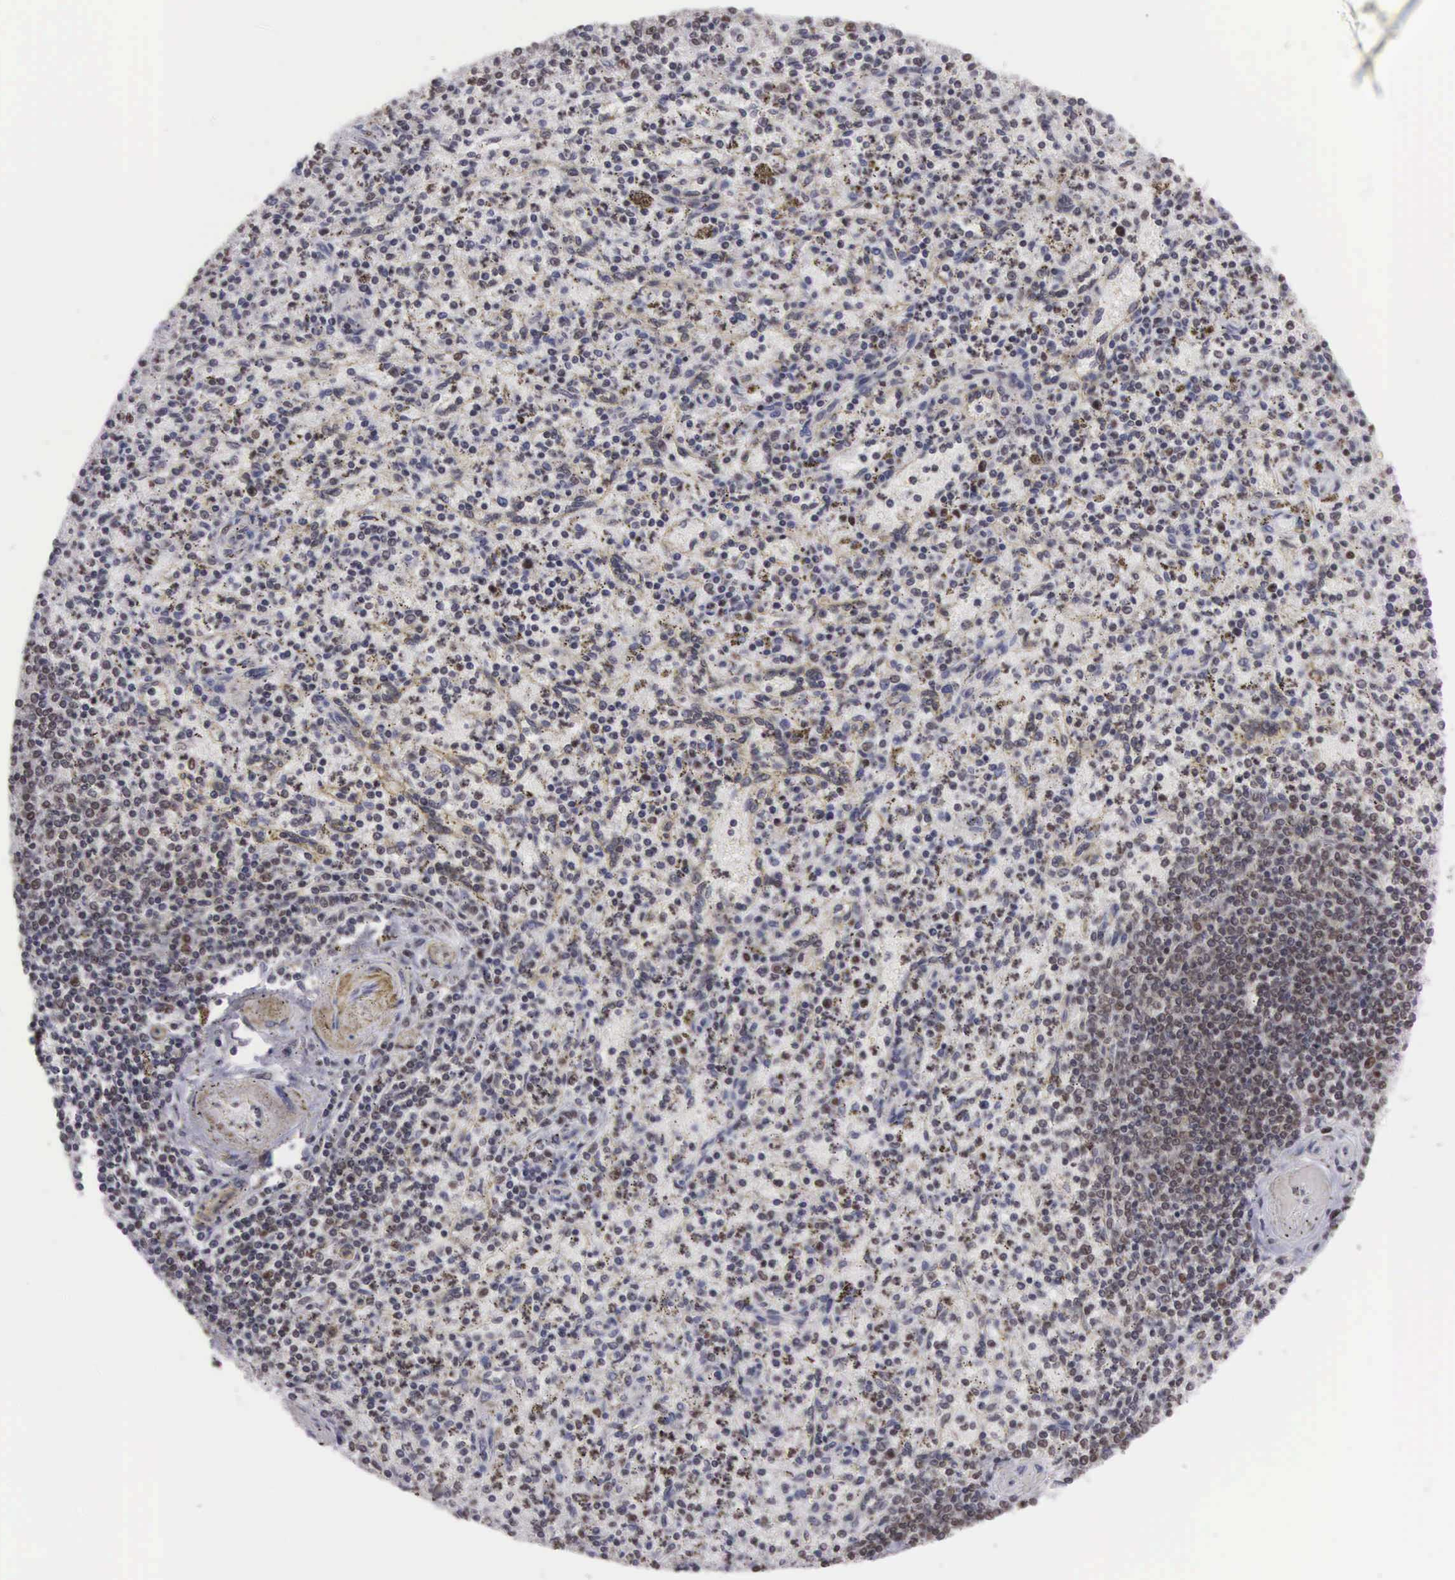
{"staining": {"intensity": "moderate", "quantity": "25%-75%", "location": "nuclear"}, "tissue": "spleen", "cell_type": "Cells in red pulp", "image_type": "normal", "snomed": [{"axis": "morphology", "description": "Normal tissue, NOS"}, {"axis": "topography", "description": "Spleen"}], "caption": "The immunohistochemical stain highlights moderate nuclear expression in cells in red pulp of benign spleen.", "gene": "VRK1", "patient": {"sex": "male", "age": 72}}